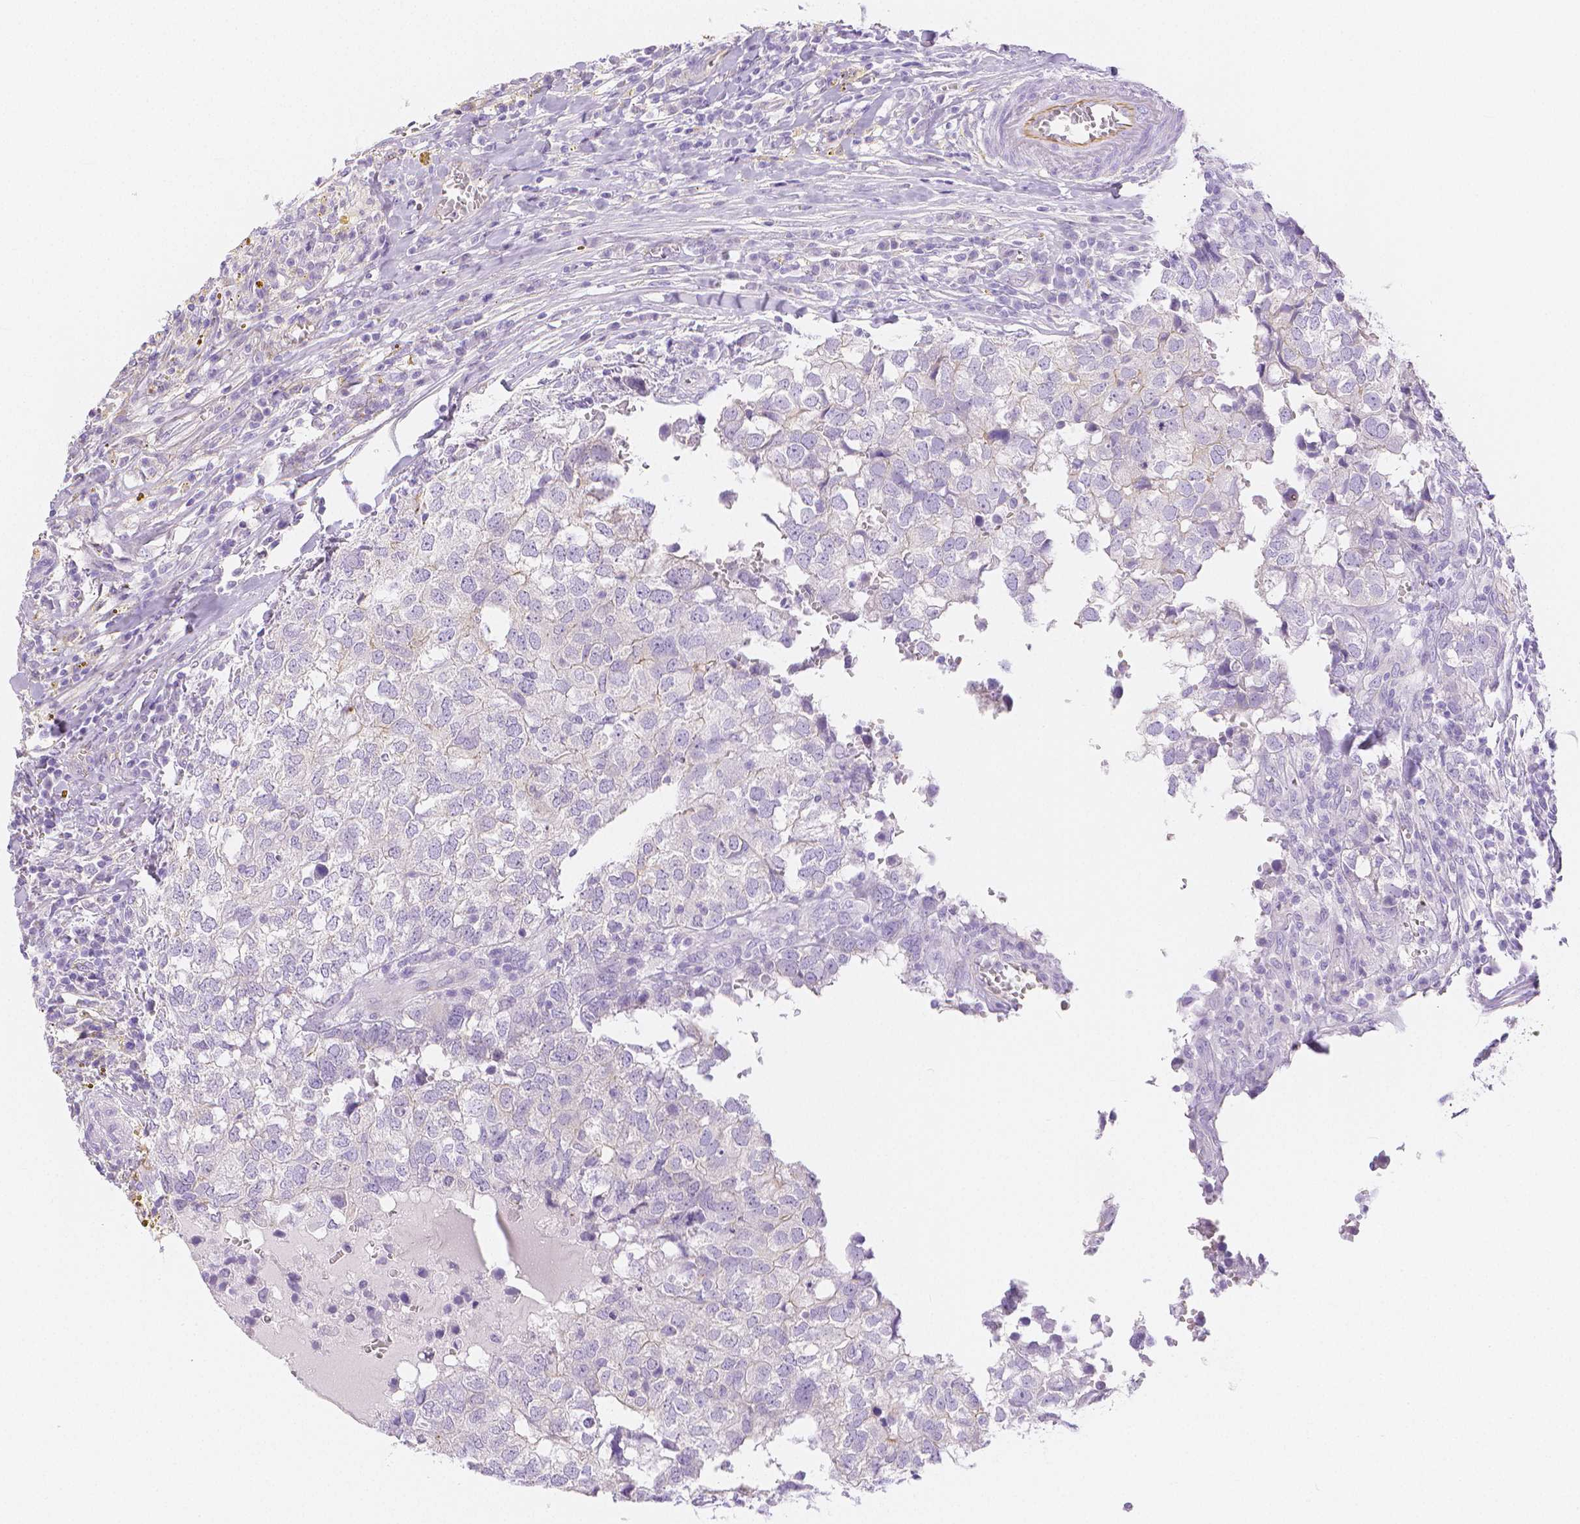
{"staining": {"intensity": "negative", "quantity": "none", "location": "none"}, "tissue": "breast cancer", "cell_type": "Tumor cells", "image_type": "cancer", "snomed": [{"axis": "morphology", "description": "Duct carcinoma"}, {"axis": "topography", "description": "Breast"}], "caption": "Tumor cells show no significant positivity in infiltrating ductal carcinoma (breast).", "gene": "SLC27A5", "patient": {"sex": "female", "age": 30}}